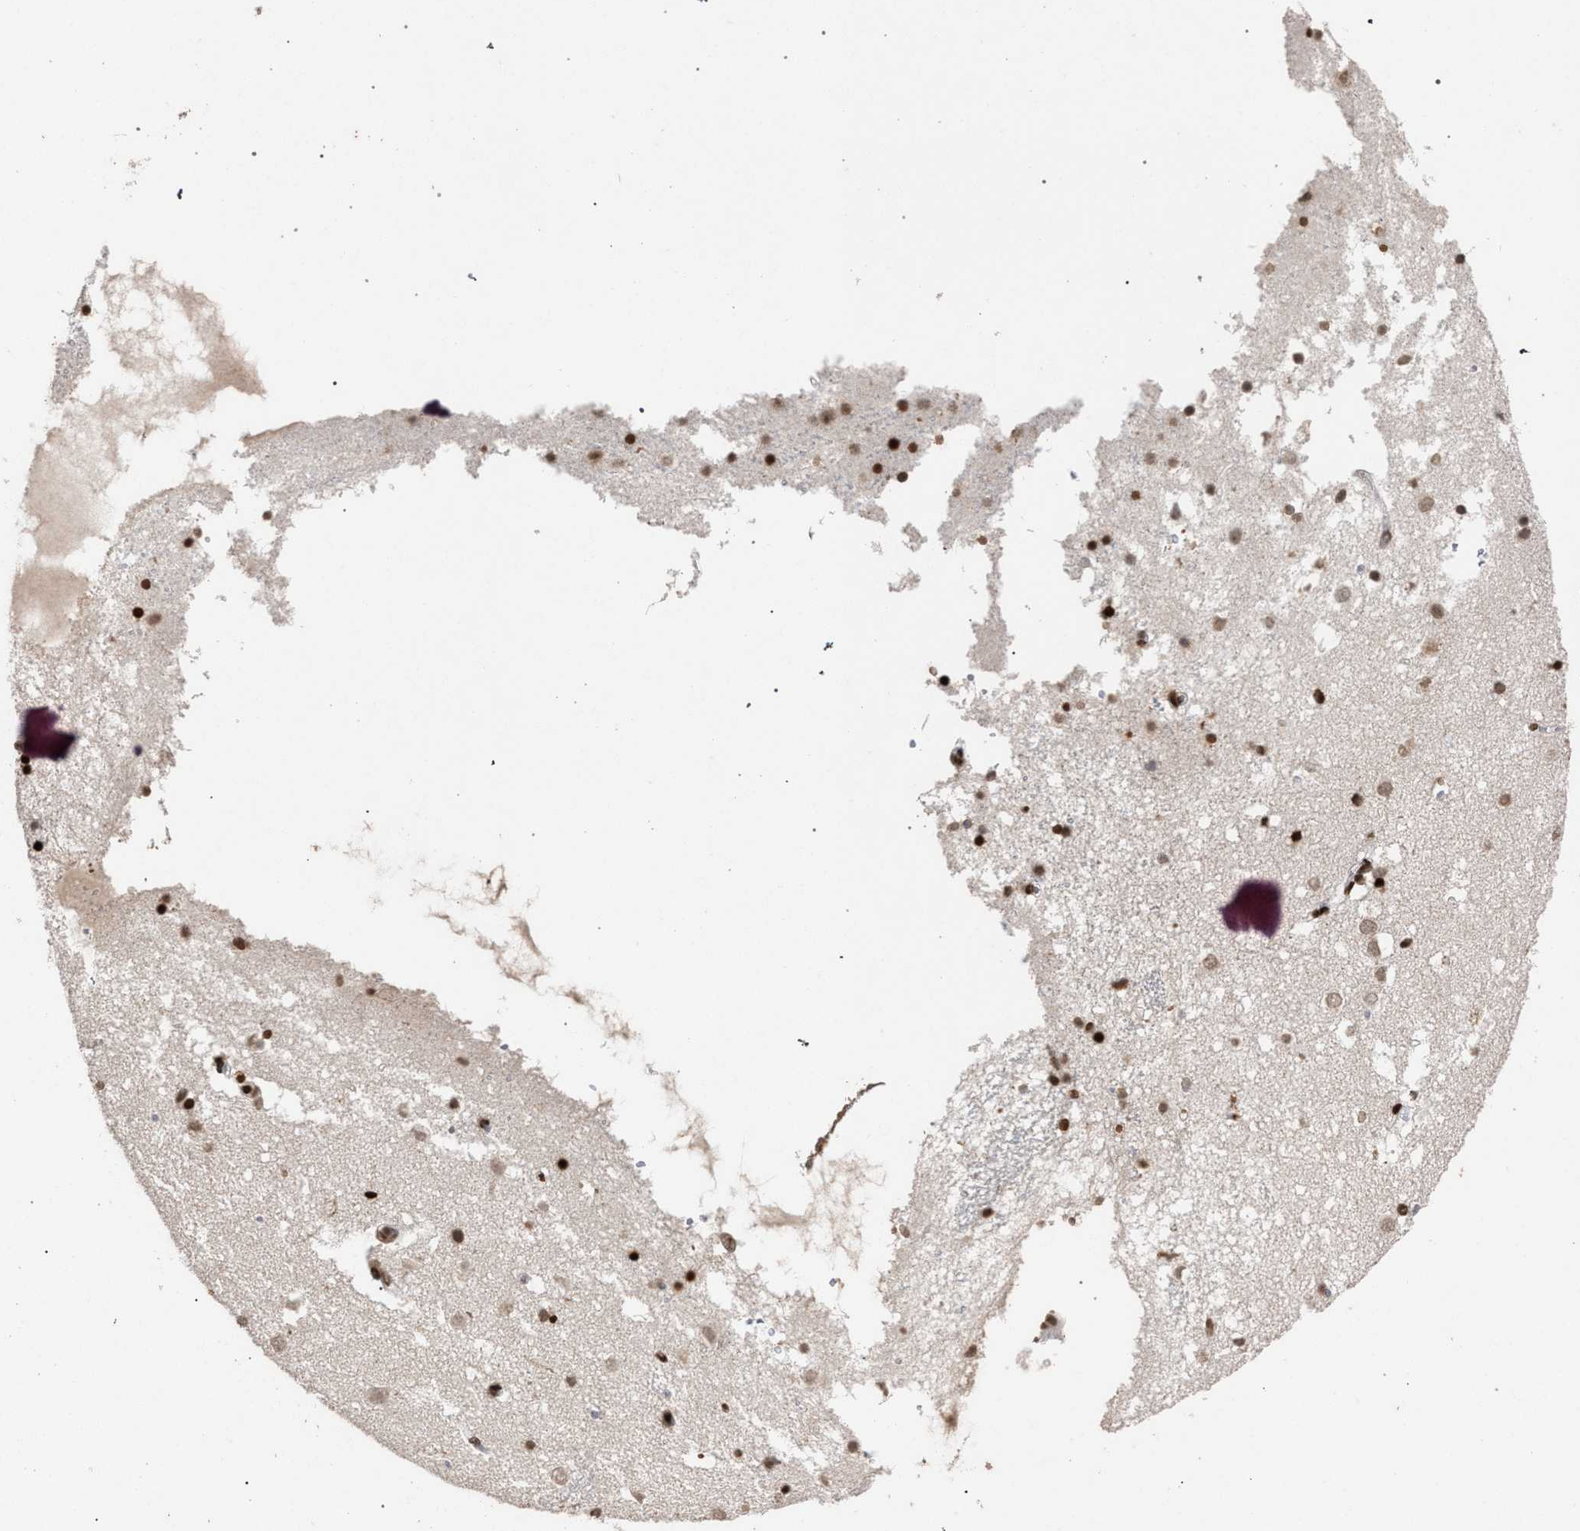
{"staining": {"intensity": "strong", "quantity": ">75%", "location": "nuclear"}, "tissue": "caudate", "cell_type": "Glial cells", "image_type": "normal", "snomed": [{"axis": "morphology", "description": "Normal tissue, NOS"}, {"axis": "topography", "description": "Lateral ventricle wall"}], "caption": "Brown immunohistochemical staining in normal human caudate displays strong nuclear staining in approximately >75% of glial cells.", "gene": "FOXD3", "patient": {"sex": "male", "age": 70}}